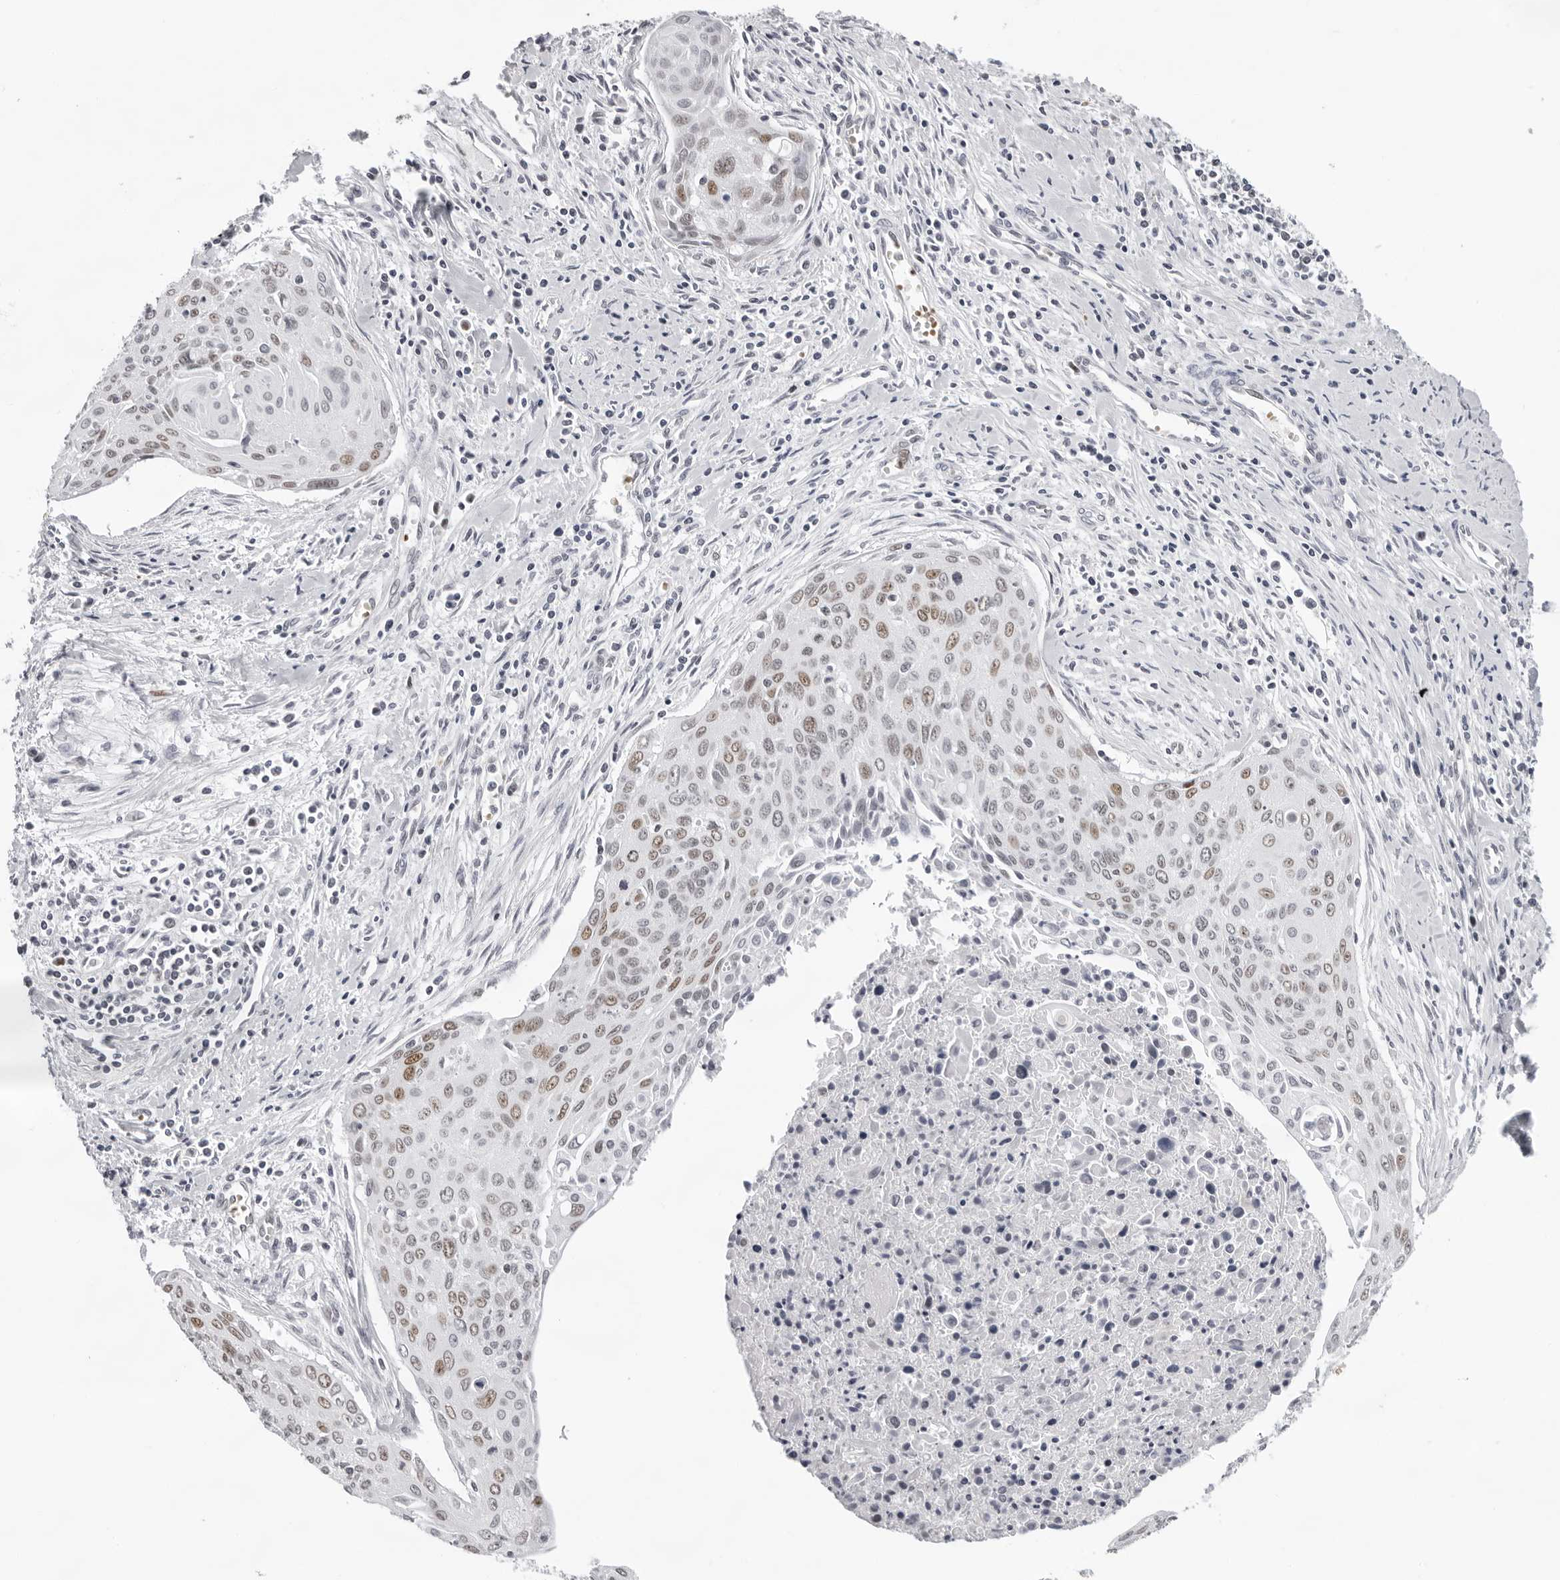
{"staining": {"intensity": "weak", "quantity": "25%-75%", "location": "nuclear"}, "tissue": "cervical cancer", "cell_type": "Tumor cells", "image_type": "cancer", "snomed": [{"axis": "morphology", "description": "Squamous cell carcinoma, NOS"}, {"axis": "topography", "description": "Cervix"}], "caption": "Approximately 25%-75% of tumor cells in squamous cell carcinoma (cervical) exhibit weak nuclear protein positivity as visualized by brown immunohistochemical staining.", "gene": "USP1", "patient": {"sex": "female", "age": 55}}